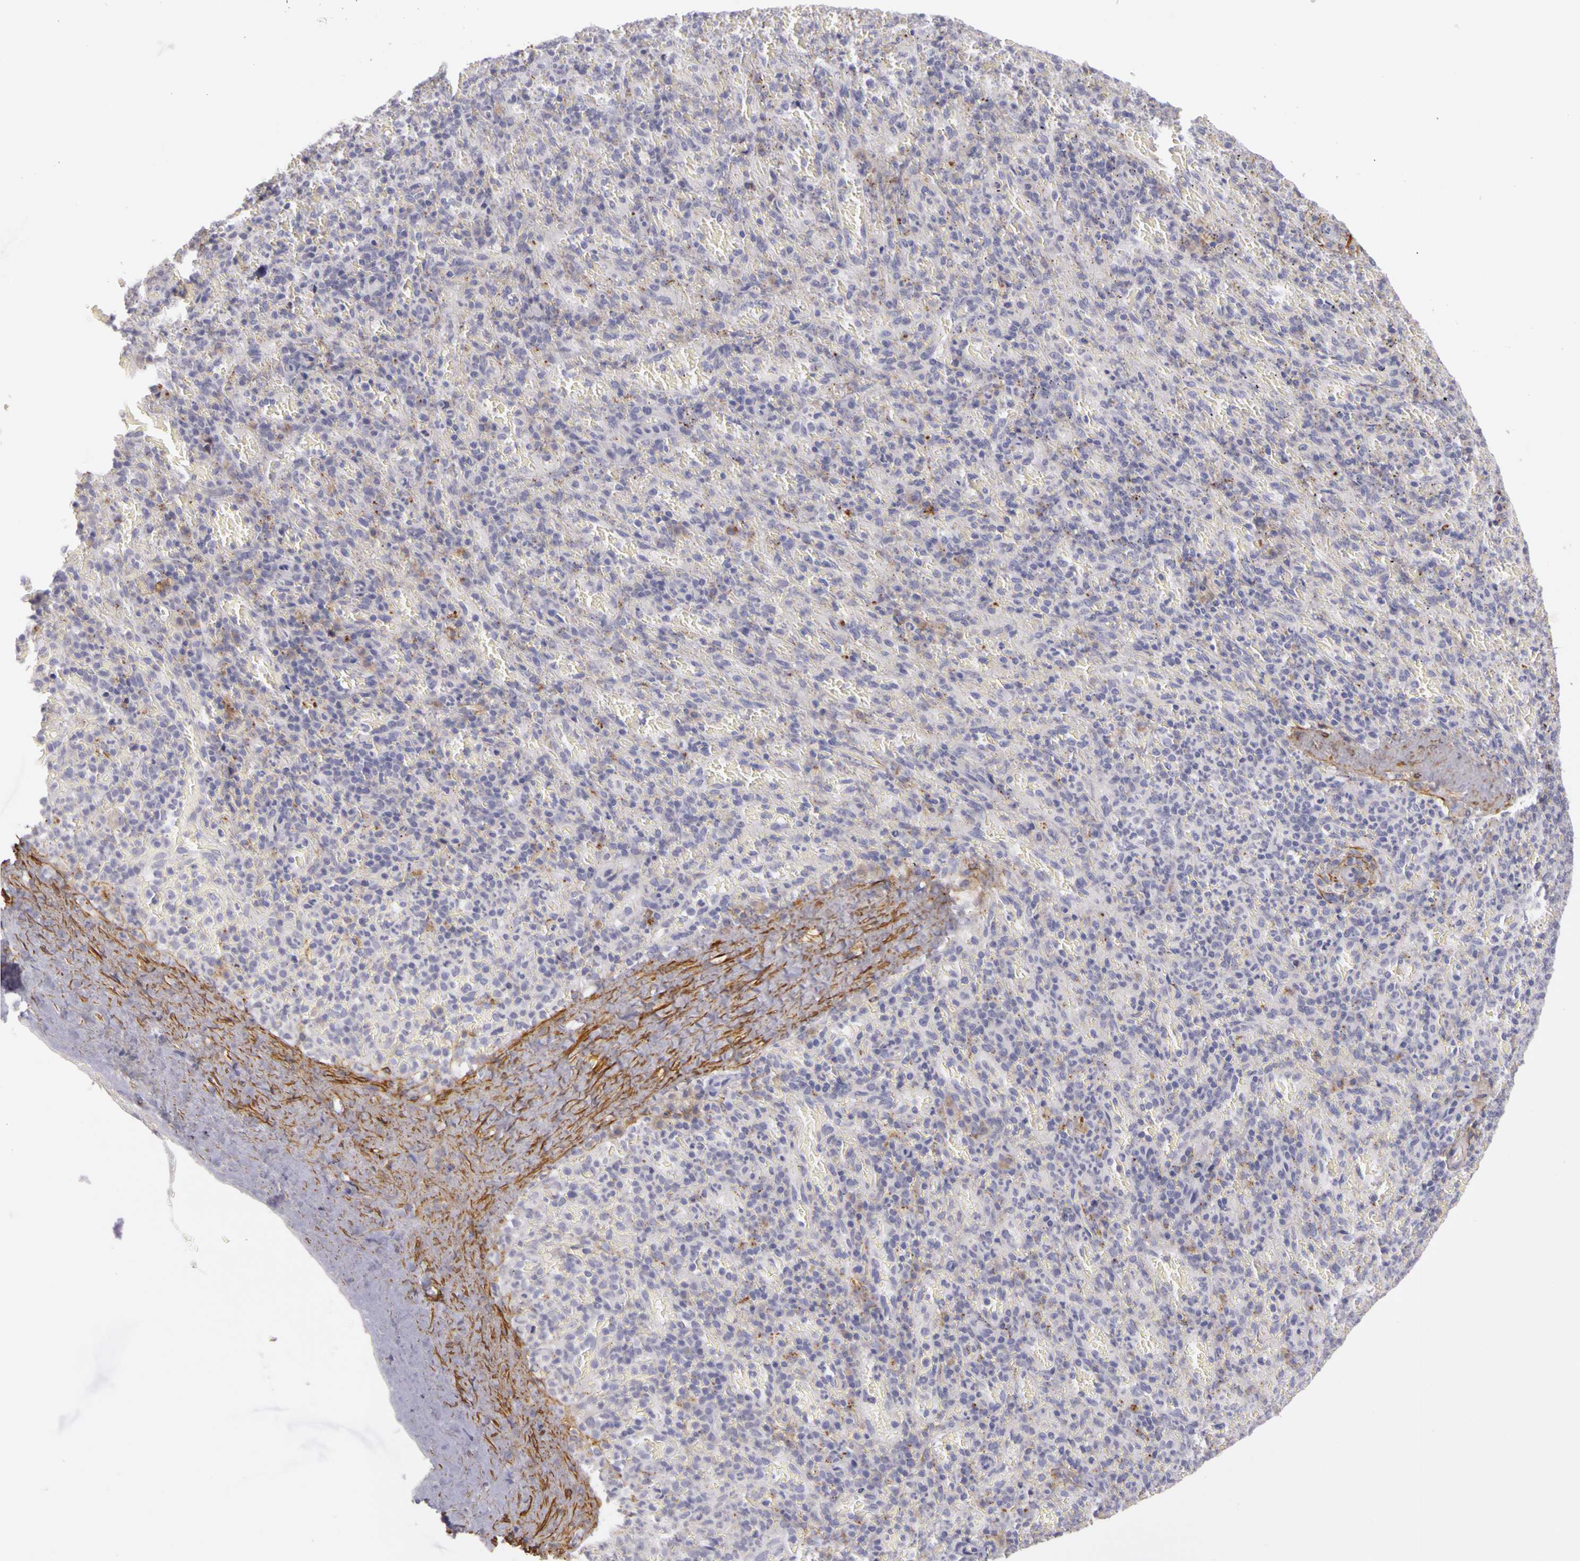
{"staining": {"intensity": "negative", "quantity": "none", "location": "none"}, "tissue": "spleen", "cell_type": "Cells in red pulp", "image_type": "normal", "snomed": [{"axis": "morphology", "description": "Normal tissue, NOS"}, {"axis": "topography", "description": "Spleen"}], "caption": "Cells in red pulp show no significant expression in unremarkable spleen. The staining was performed using DAB to visualize the protein expression in brown, while the nuclei were stained in blue with hematoxylin (Magnification: 20x).", "gene": "CNTN2", "patient": {"sex": "female", "age": 50}}